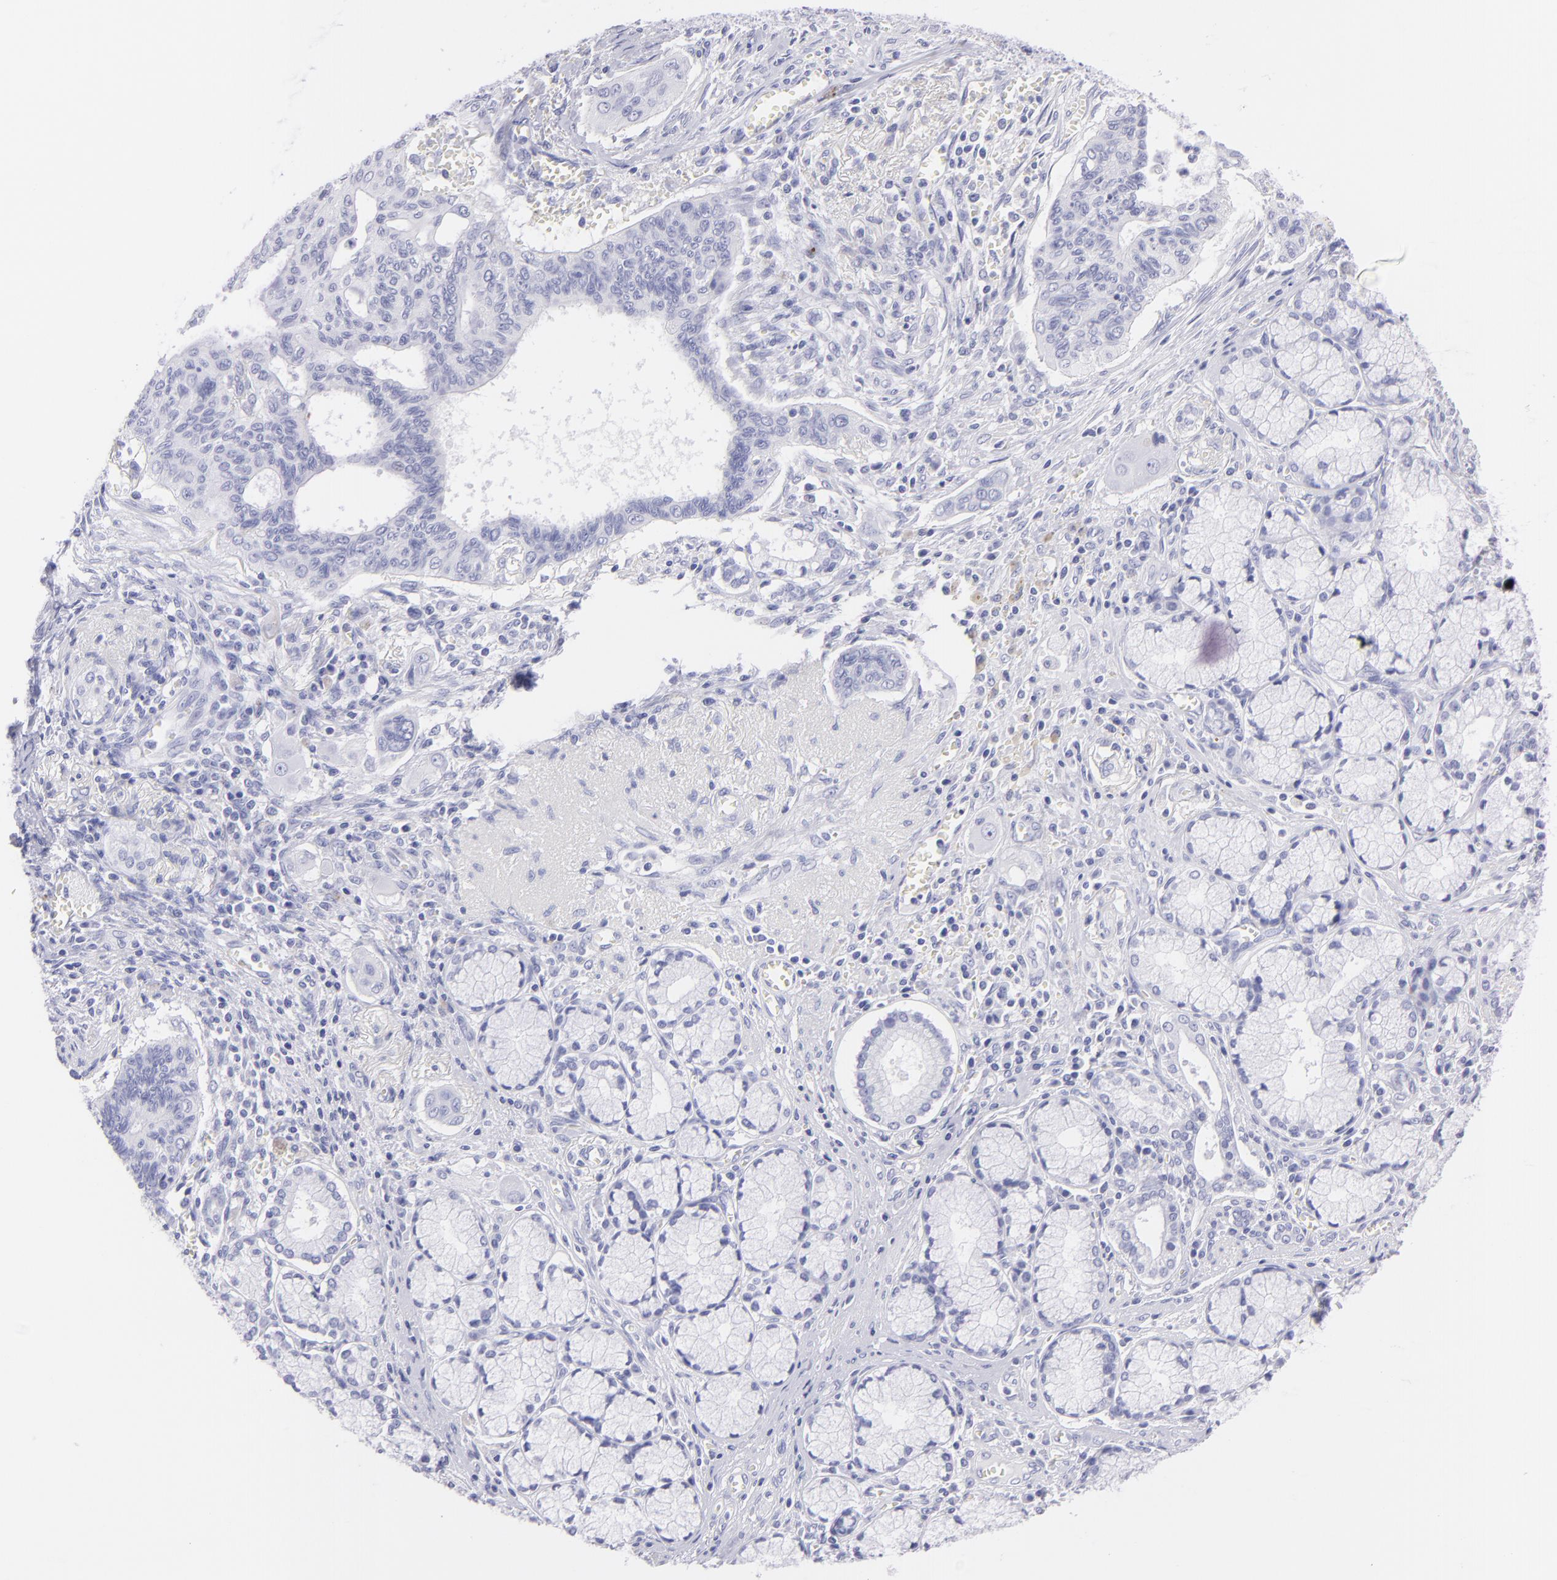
{"staining": {"intensity": "negative", "quantity": "none", "location": "none"}, "tissue": "pancreatic cancer", "cell_type": "Tumor cells", "image_type": "cancer", "snomed": [{"axis": "morphology", "description": "Adenocarcinoma, NOS"}, {"axis": "topography", "description": "Pancreas"}], "caption": "The histopathology image shows no significant staining in tumor cells of pancreatic adenocarcinoma. (Stains: DAB IHC with hematoxylin counter stain, Microscopy: brightfield microscopy at high magnification).", "gene": "CNP", "patient": {"sex": "male", "age": 77}}